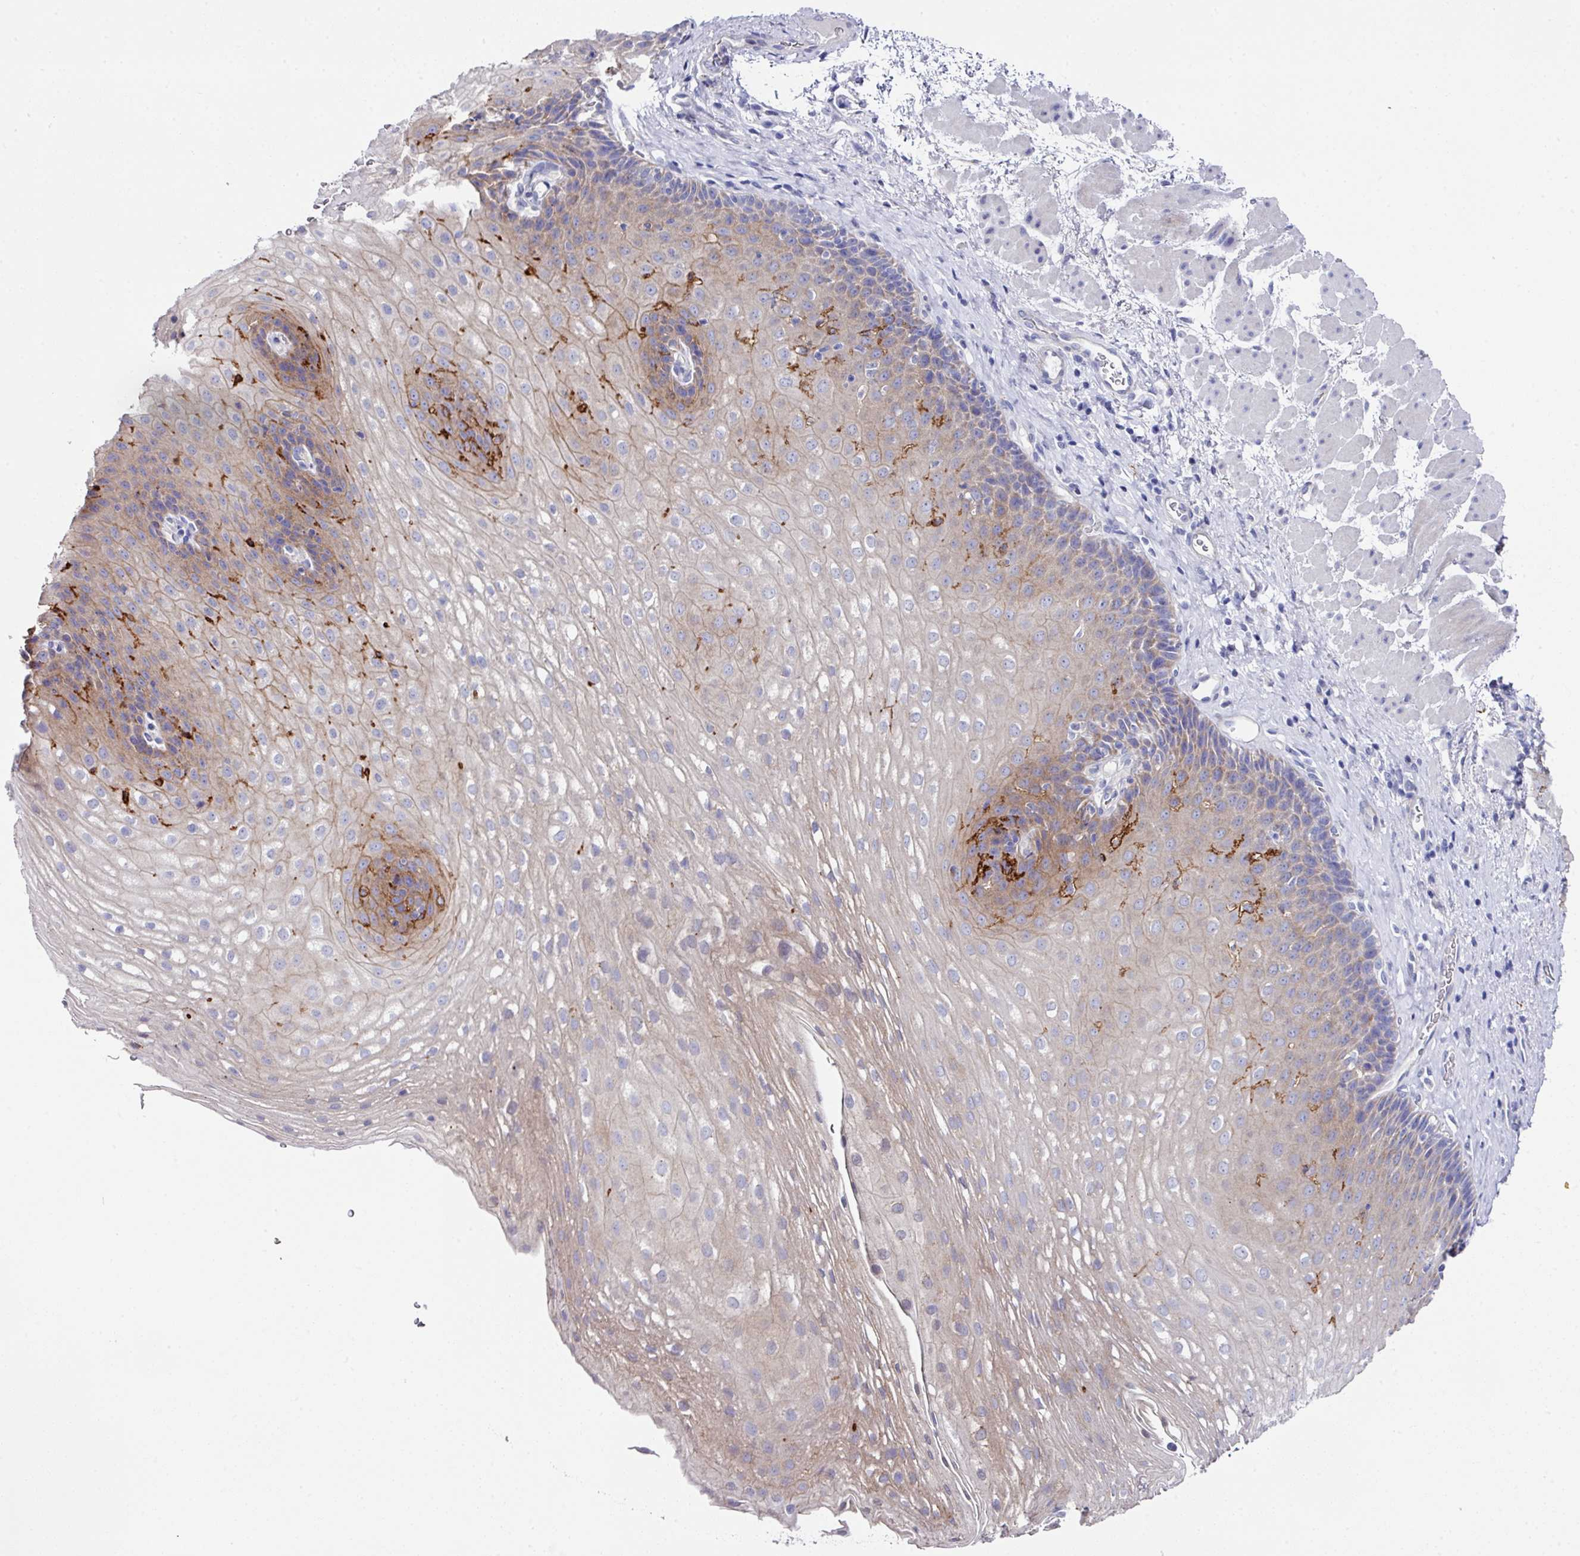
{"staining": {"intensity": "moderate", "quantity": "<25%", "location": "cytoplasmic/membranous"}, "tissue": "esophagus", "cell_type": "Squamous epithelial cells", "image_type": "normal", "snomed": [{"axis": "morphology", "description": "Normal tissue, NOS"}, {"axis": "topography", "description": "Esophagus"}], "caption": "Immunohistochemistry (IHC) photomicrograph of benign esophagus stained for a protein (brown), which exhibits low levels of moderate cytoplasmic/membranous expression in approximately <25% of squamous epithelial cells.", "gene": "CLDN1", "patient": {"sex": "female", "age": 66}}